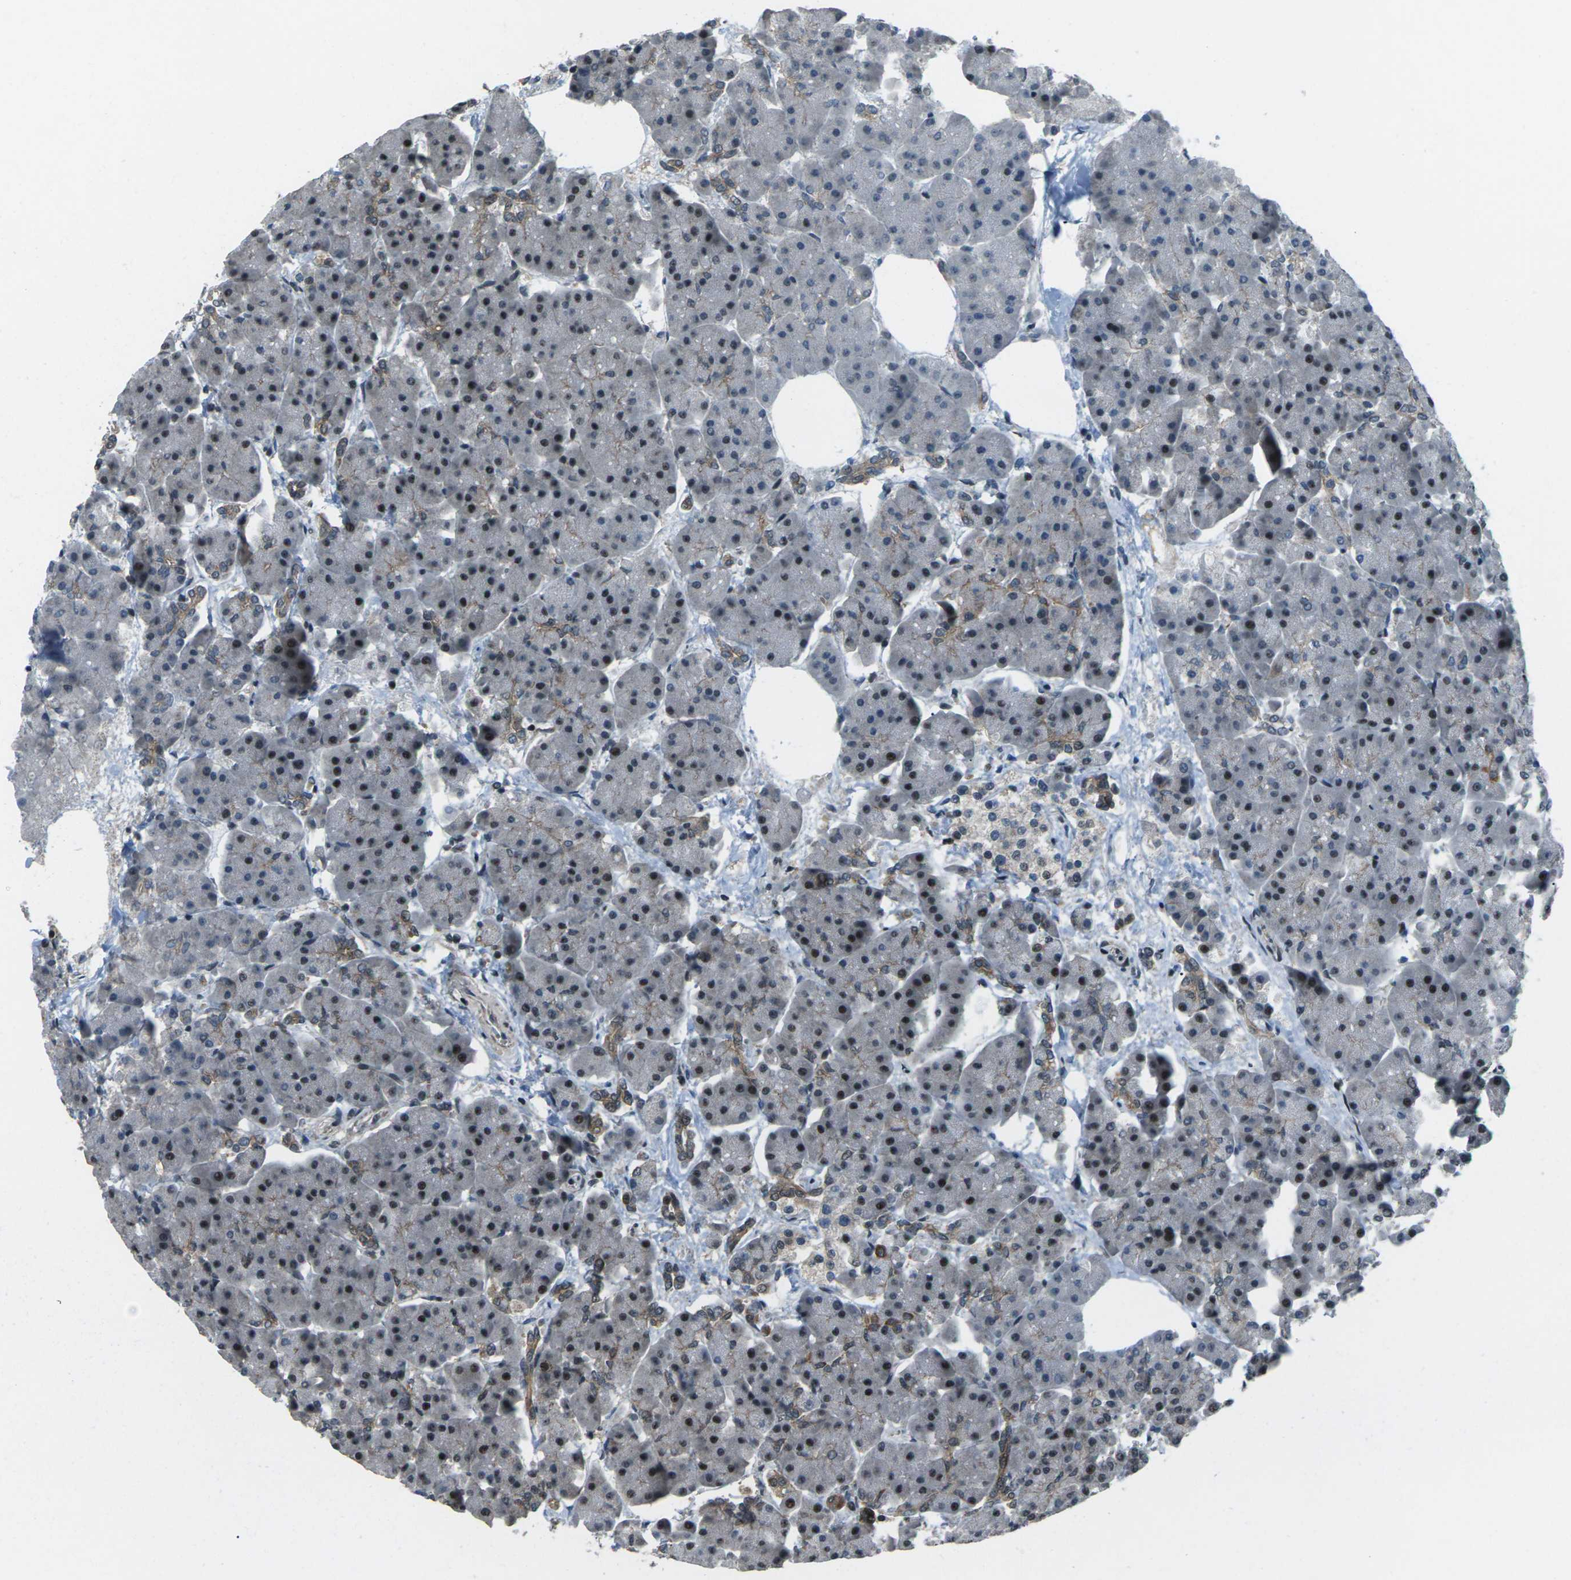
{"staining": {"intensity": "strong", "quantity": ">75%", "location": "cytoplasmic/membranous,nuclear"}, "tissue": "pancreas", "cell_type": "Exocrine glandular cells", "image_type": "normal", "snomed": [{"axis": "morphology", "description": "Normal tissue, NOS"}, {"axis": "topography", "description": "Pancreas"}], "caption": "About >75% of exocrine glandular cells in unremarkable pancreas exhibit strong cytoplasmic/membranous,nuclear protein positivity as visualized by brown immunohistochemical staining.", "gene": "UBE2S", "patient": {"sex": "female", "age": 70}}